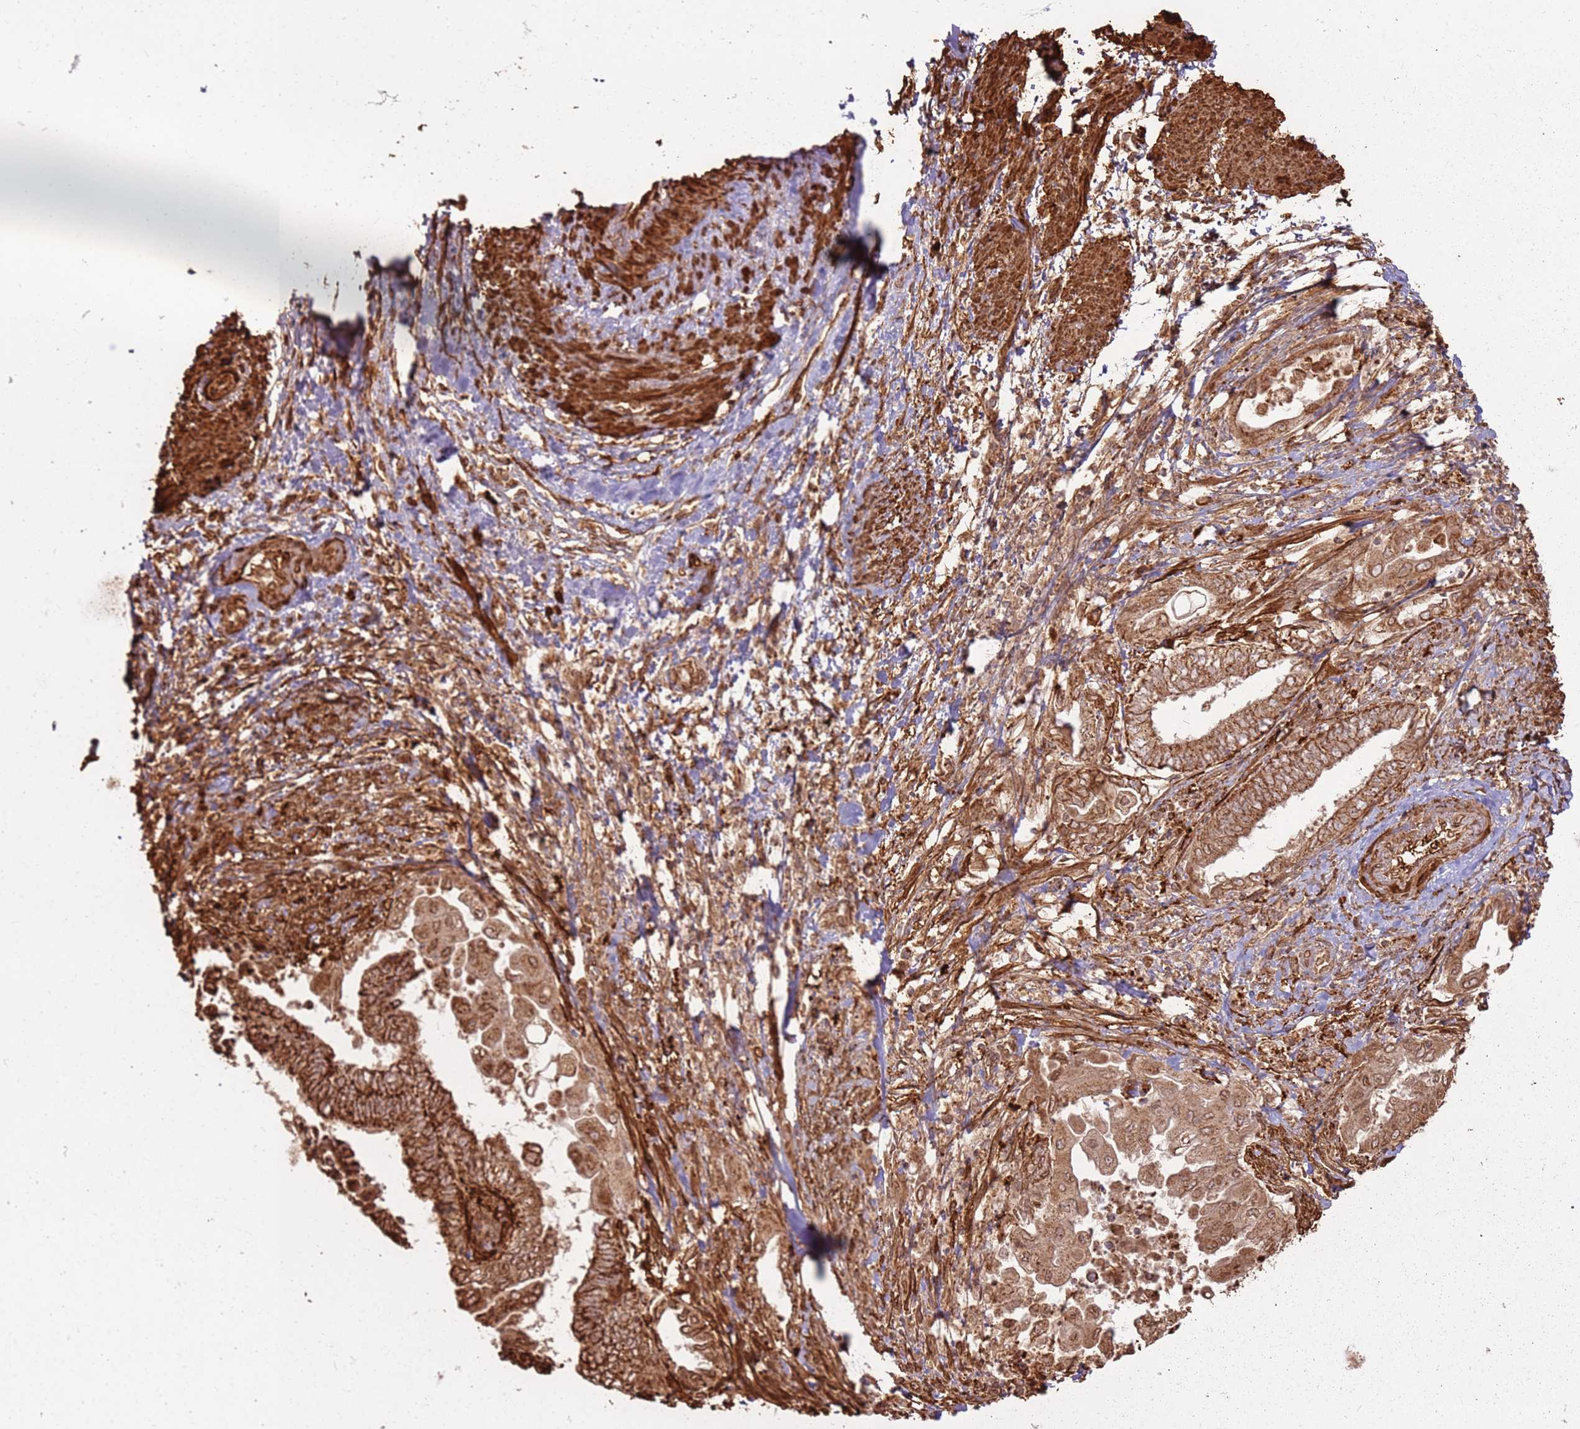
{"staining": {"intensity": "strong", "quantity": ">75%", "location": "cytoplasmic/membranous"}, "tissue": "endometrial cancer", "cell_type": "Tumor cells", "image_type": "cancer", "snomed": [{"axis": "morphology", "description": "Adenocarcinoma, NOS"}, {"axis": "topography", "description": "Uterus"}, {"axis": "topography", "description": "Endometrium"}], "caption": "Endometrial cancer (adenocarcinoma) was stained to show a protein in brown. There is high levels of strong cytoplasmic/membranous expression in about >75% of tumor cells.", "gene": "DDX59", "patient": {"sex": "female", "age": 70}}